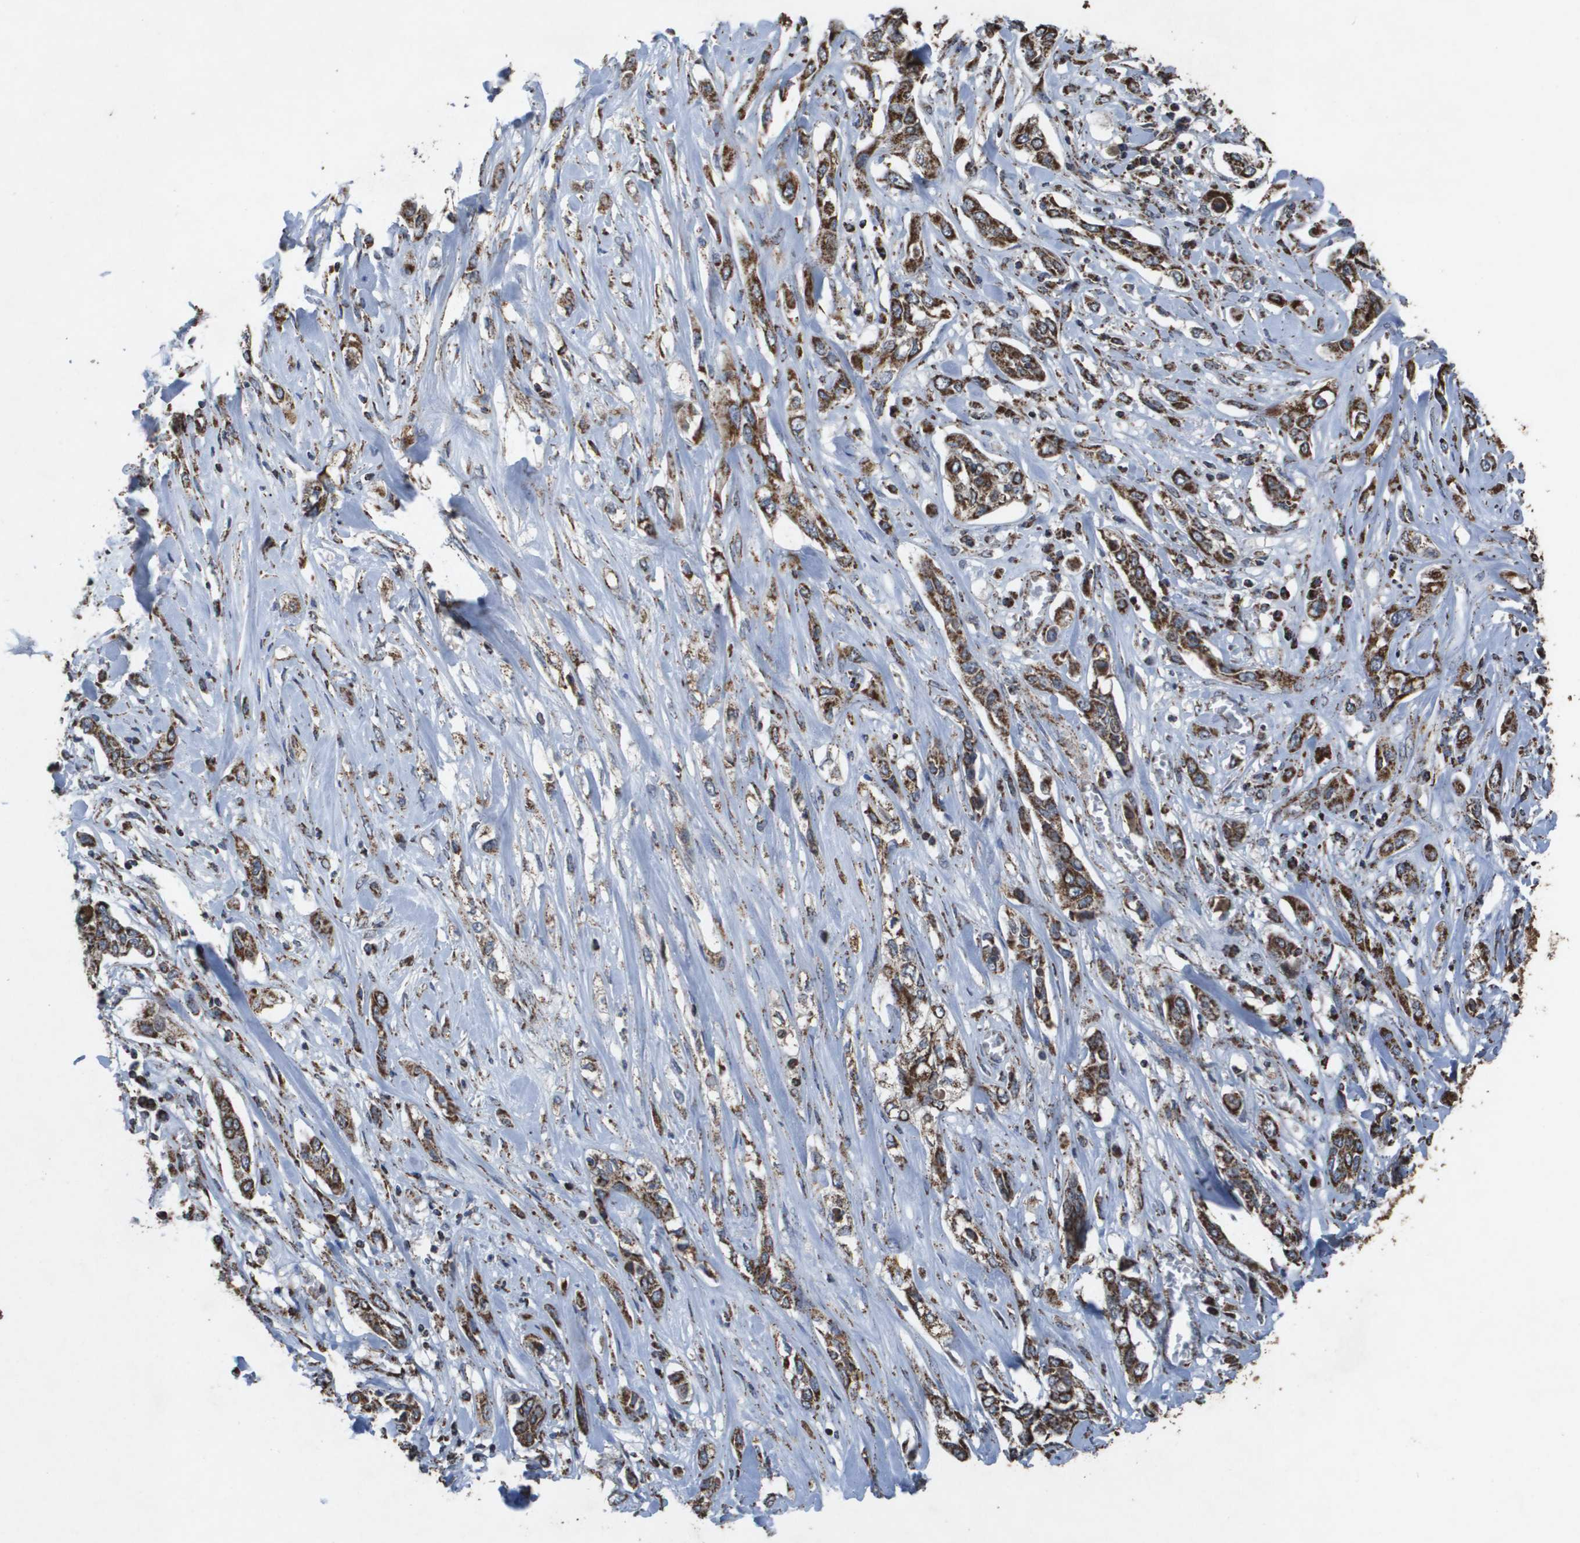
{"staining": {"intensity": "strong", "quantity": ">75%", "location": "cytoplasmic/membranous"}, "tissue": "lung cancer", "cell_type": "Tumor cells", "image_type": "cancer", "snomed": [{"axis": "morphology", "description": "Squamous cell carcinoma, NOS"}, {"axis": "topography", "description": "Lung"}], "caption": "DAB immunohistochemical staining of human lung cancer reveals strong cytoplasmic/membranous protein positivity in approximately >75% of tumor cells. (DAB (3,3'-diaminobenzidine) IHC with brightfield microscopy, high magnification).", "gene": "HSPE1", "patient": {"sex": "male", "age": 71}}